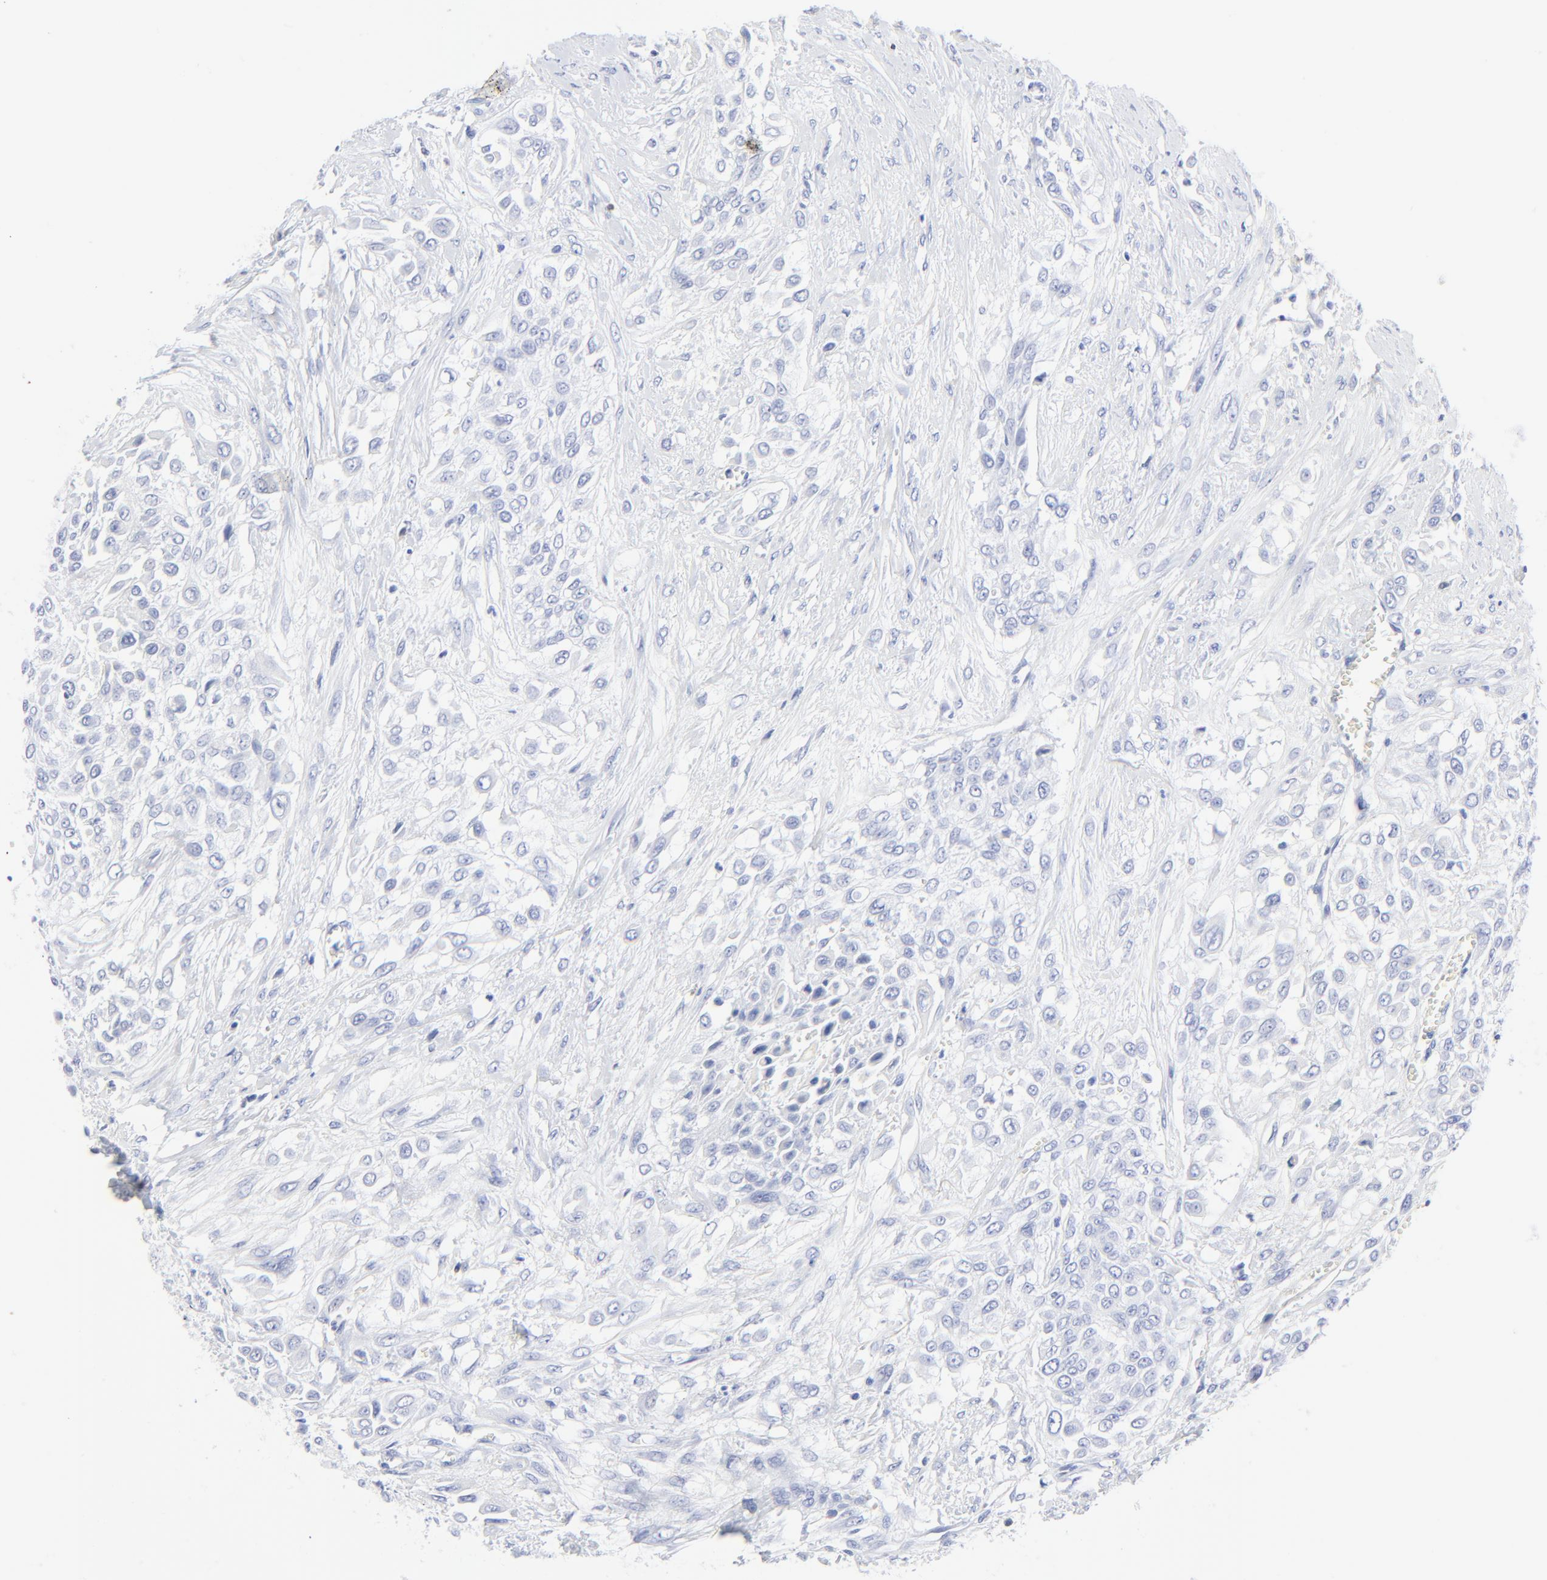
{"staining": {"intensity": "negative", "quantity": "none", "location": "none"}, "tissue": "urothelial cancer", "cell_type": "Tumor cells", "image_type": "cancer", "snomed": [{"axis": "morphology", "description": "Urothelial carcinoma, High grade"}, {"axis": "topography", "description": "Urinary bladder"}], "caption": "There is no significant expression in tumor cells of high-grade urothelial carcinoma. (DAB (3,3'-diaminobenzidine) immunohistochemistry (IHC), high magnification).", "gene": "LCK", "patient": {"sex": "male", "age": 57}}